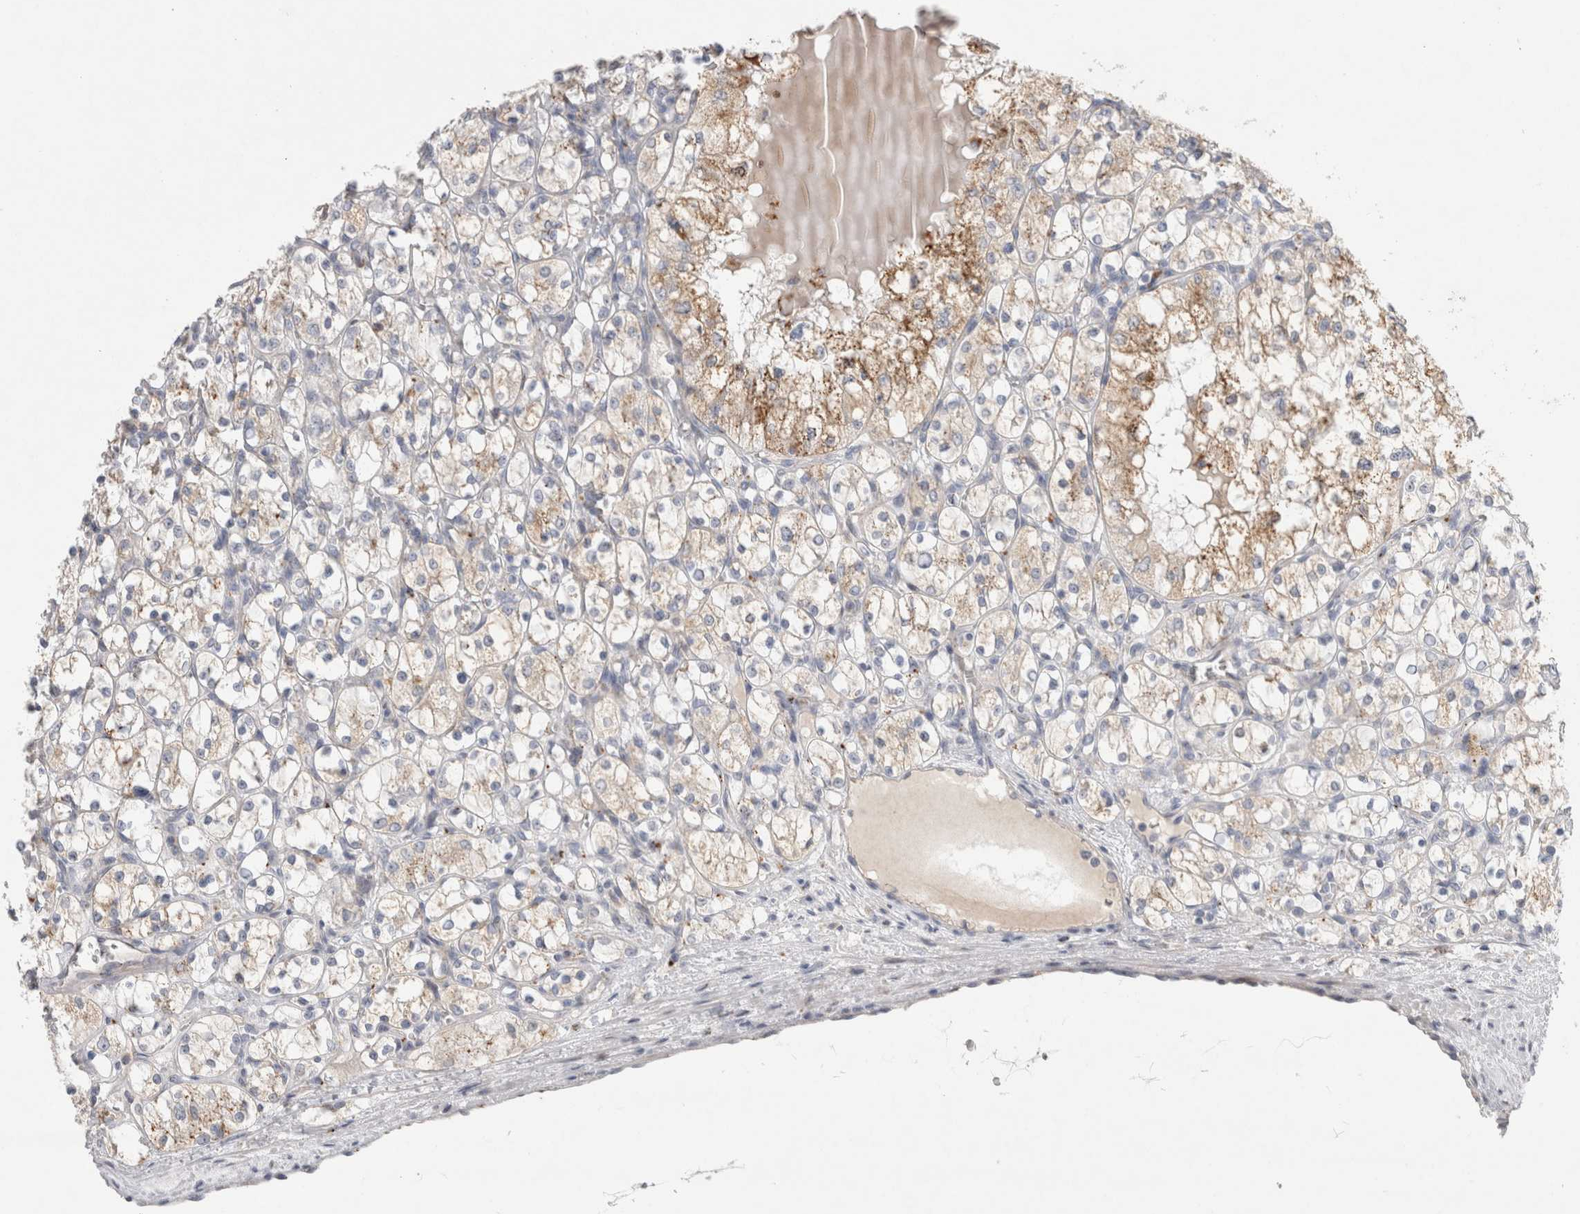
{"staining": {"intensity": "weak", "quantity": "<25%", "location": "cytoplasmic/membranous"}, "tissue": "renal cancer", "cell_type": "Tumor cells", "image_type": "cancer", "snomed": [{"axis": "morphology", "description": "Adenocarcinoma, NOS"}, {"axis": "topography", "description": "Kidney"}], "caption": "A micrograph of human renal adenocarcinoma is negative for staining in tumor cells.", "gene": "GAA", "patient": {"sex": "female", "age": 69}}